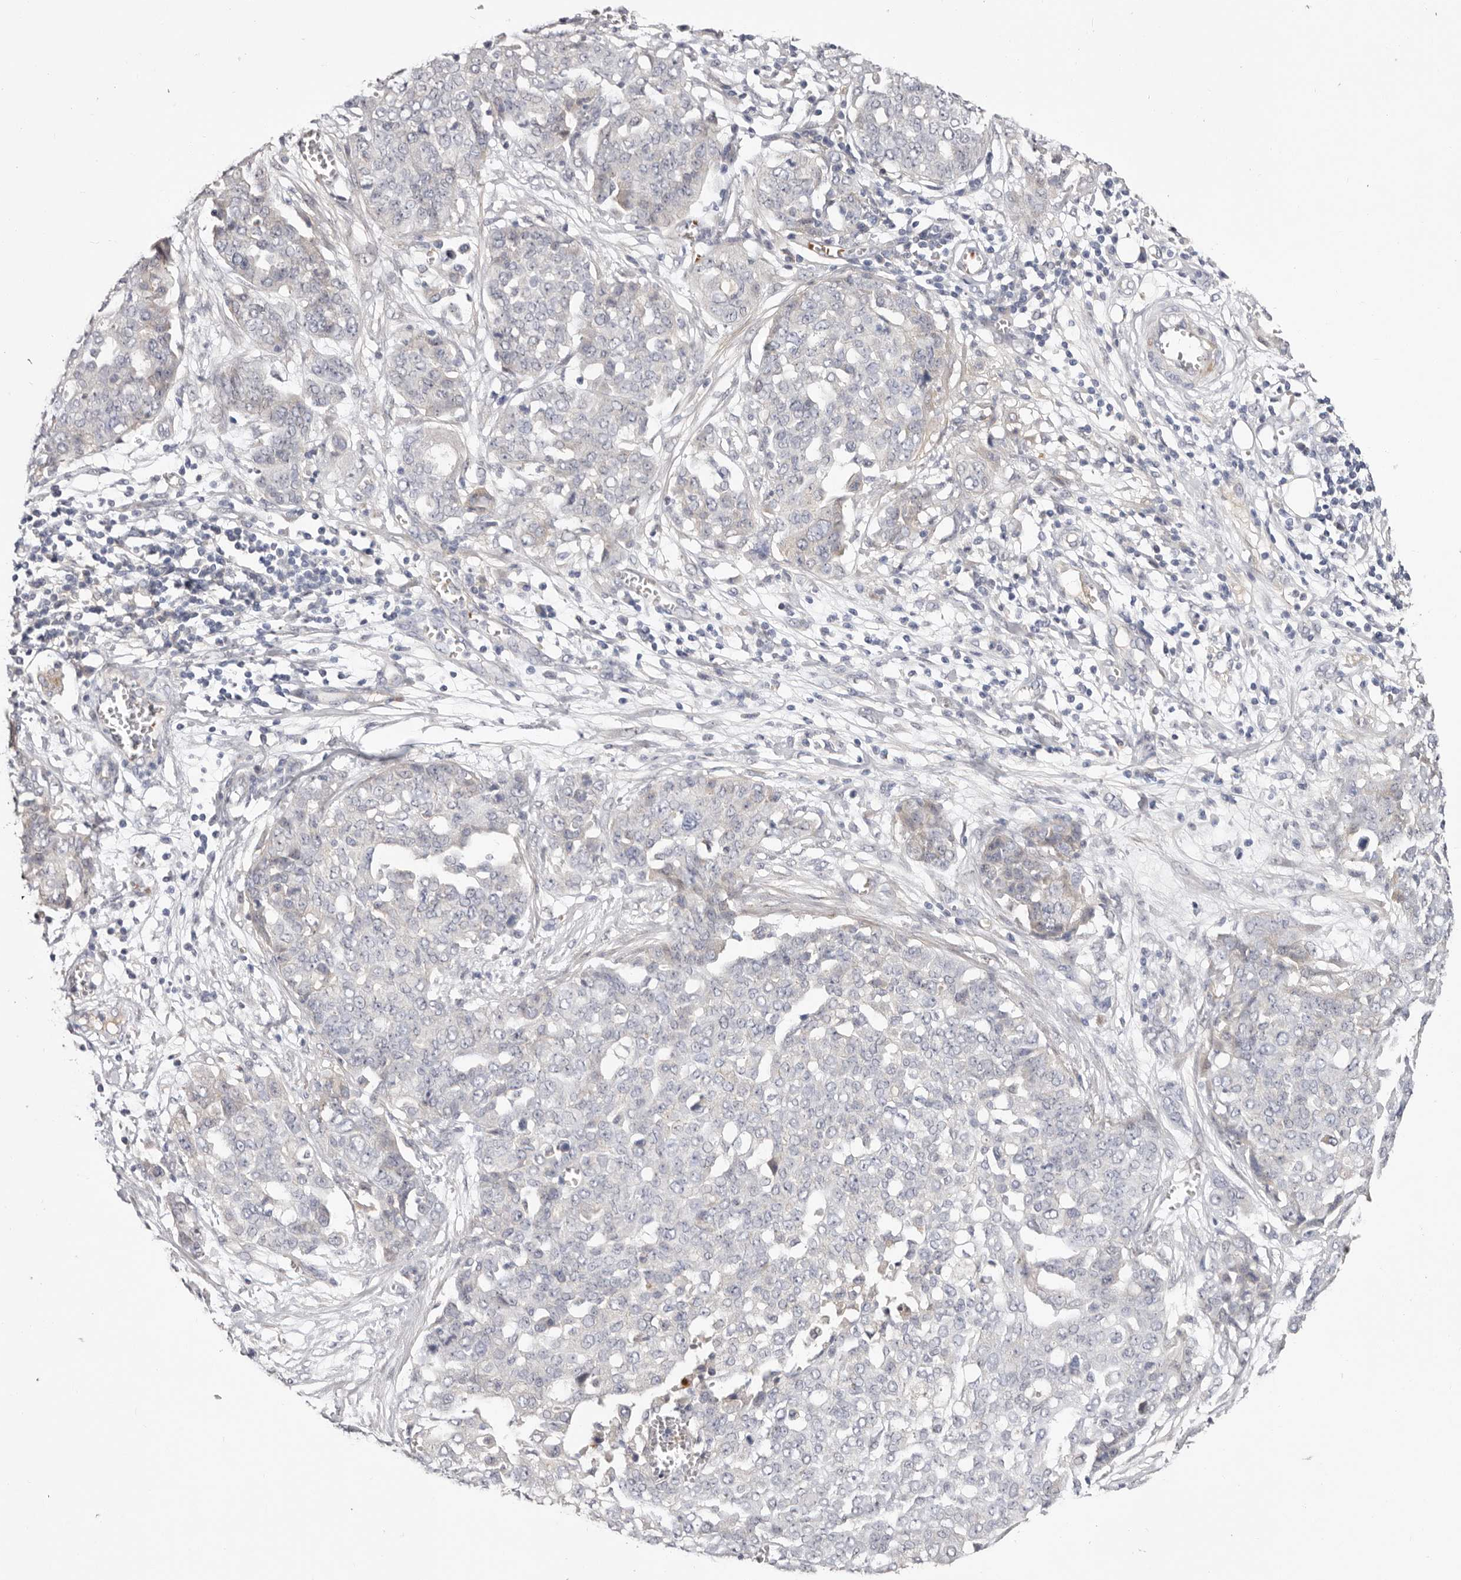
{"staining": {"intensity": "negative", "quantity": "none", "location": "none"}, "tissue": "ovarian cancer", "cell_type": "Tumor cells", "image_type": "cancer", "snomed": [{"axis": "morphology", "description": "Cystadenocarcinoma, serous, NOS"}, {"axis": "topography", "description": "Soft tissue"}, {"axis": "topography", "description": "Ovary"}], "caption": "The micrograph shows no significant staining in tumor cells of ovarian cancer (serous cystadenocarcinoma).", "gene": "LMLN", "patient": {"sex": "female", "age": 57}}